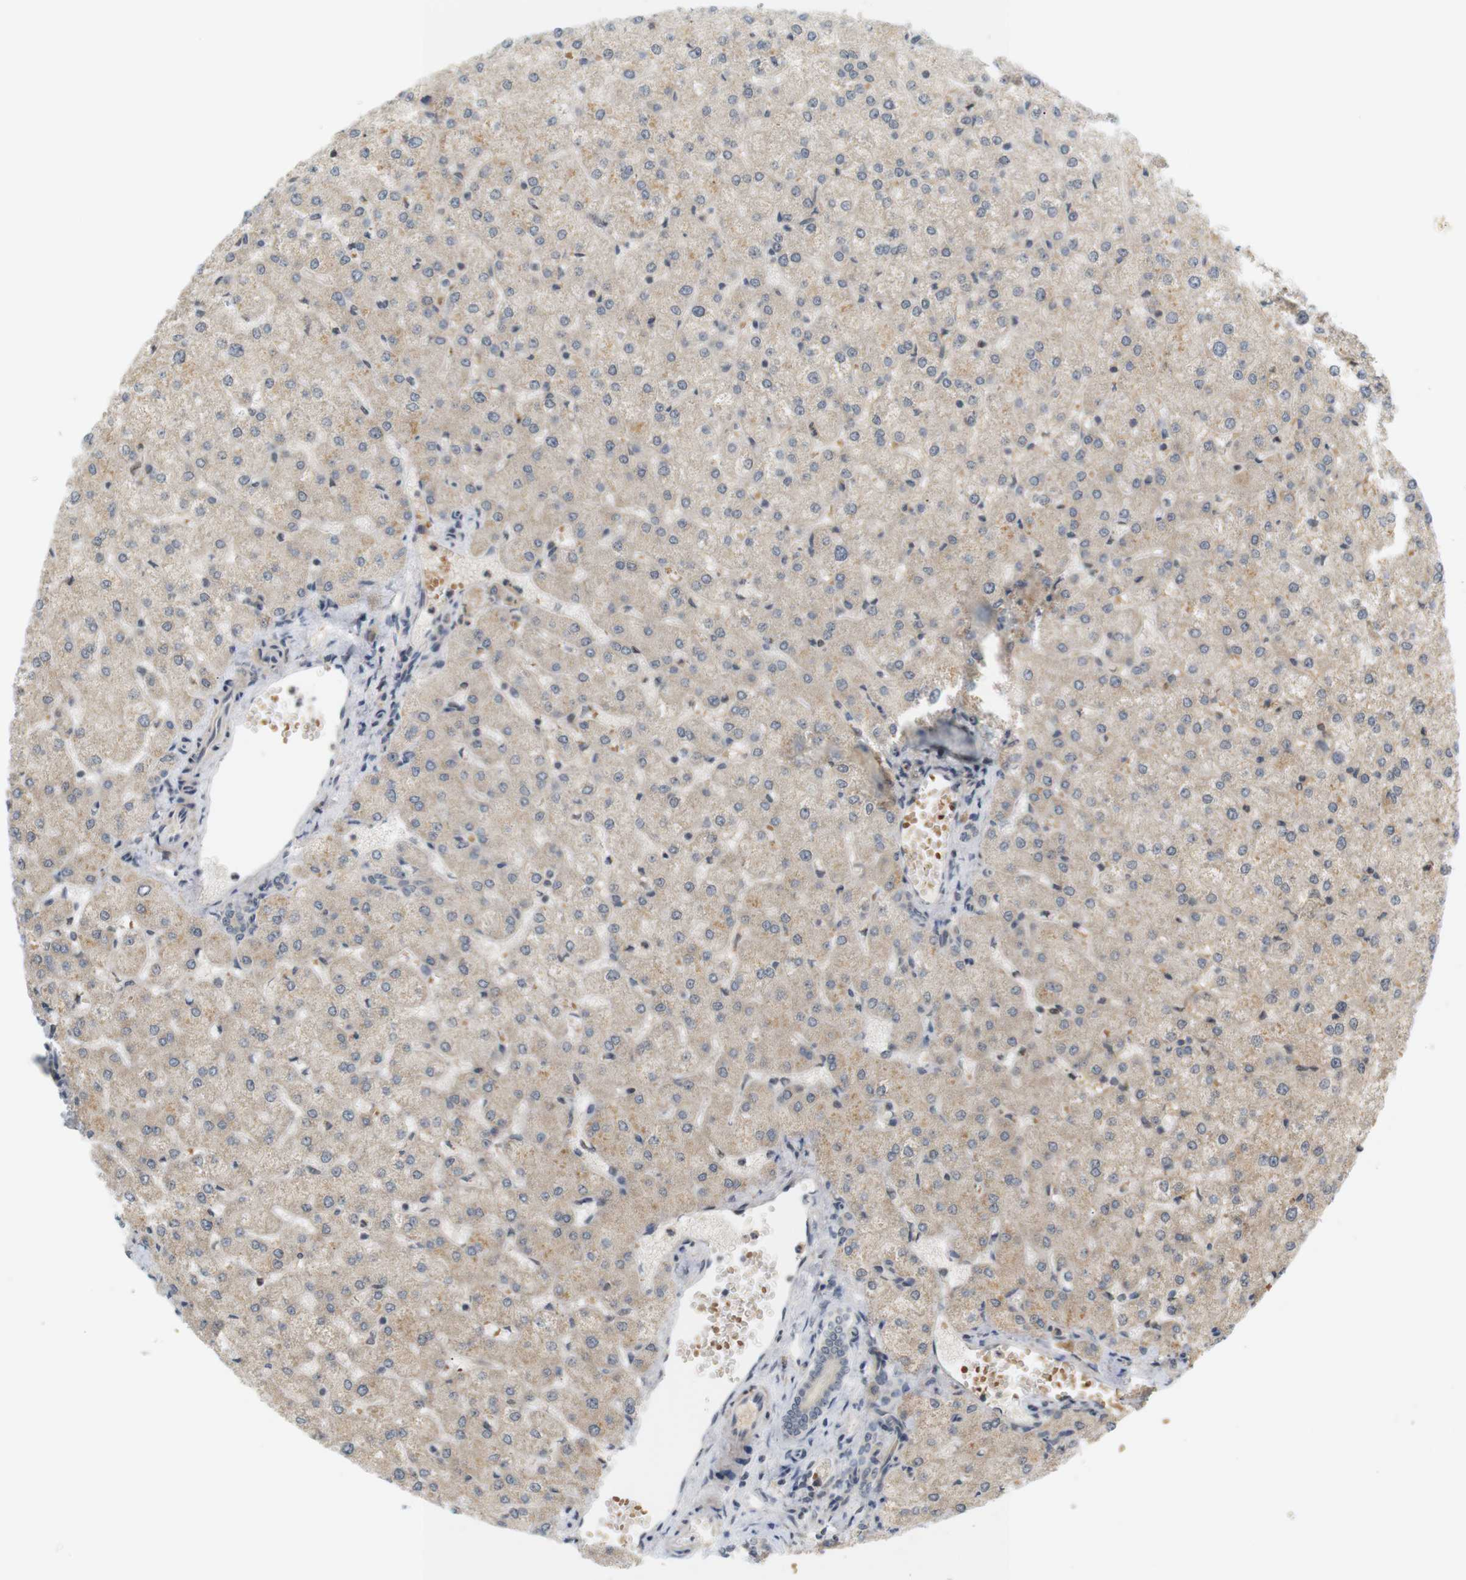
{"staining": {"intensity": "negative", "quantity": "none", "location": "none"}, "tissue": "liver", "cell_type": "Cholangiocytes", "image_type": "normal", "snomed": [{"axis": "morphology", "description": "Normal tissue, NOS"}, {"axis": "topography", "description": "Liver"}], "caption": "This micrograph is of benign liver stained with IHC to label a protein in brown with the nuclei are counter-stained blue. There is no expression in cholangiocytes.", "gene": "SOCS6", "patient": {"sex": "female", "age": 32}}